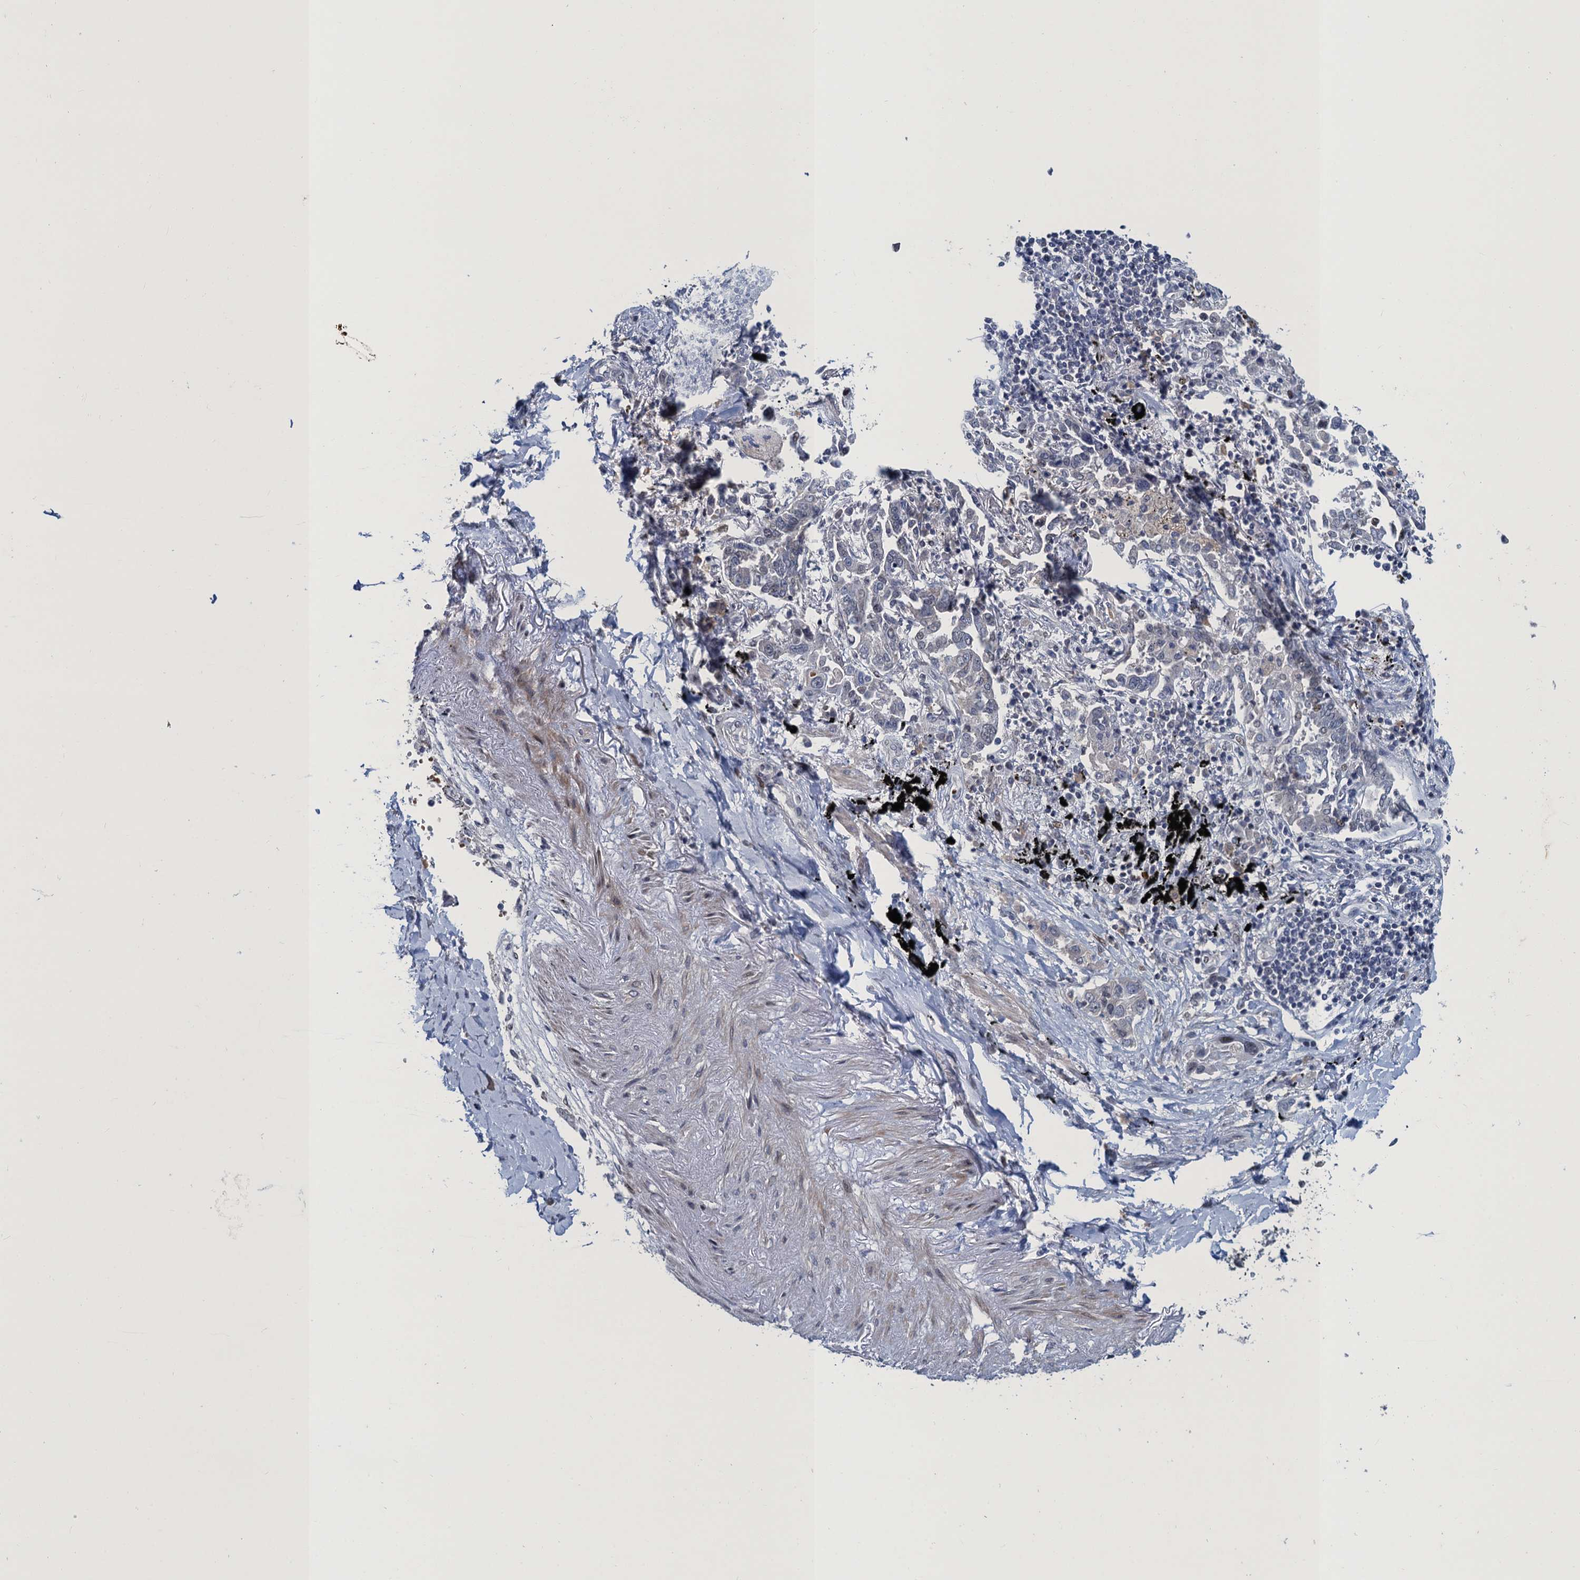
{"staining": {"intensity": "negative", "quantity": "none", "location": "none"}, "tissue": "lung cancer", "cell_type": "Tumor cells", "image_type": "cancer", "snomed": [{"axis": "morphology", "description": "Adenocarcinoma, NOS"}, {"axis": "topography", "description": "Lung"}], "caption": "Histopathology image shows no significant protein positivity in tumor cells of adenocarcinoma (lung). (Brightfield microscopy of DAB (3,3'-diaminobenzidine) IHC at high magnification).", "gene": "ATOSA", "patient": {"sex": "male", "age": 67}}